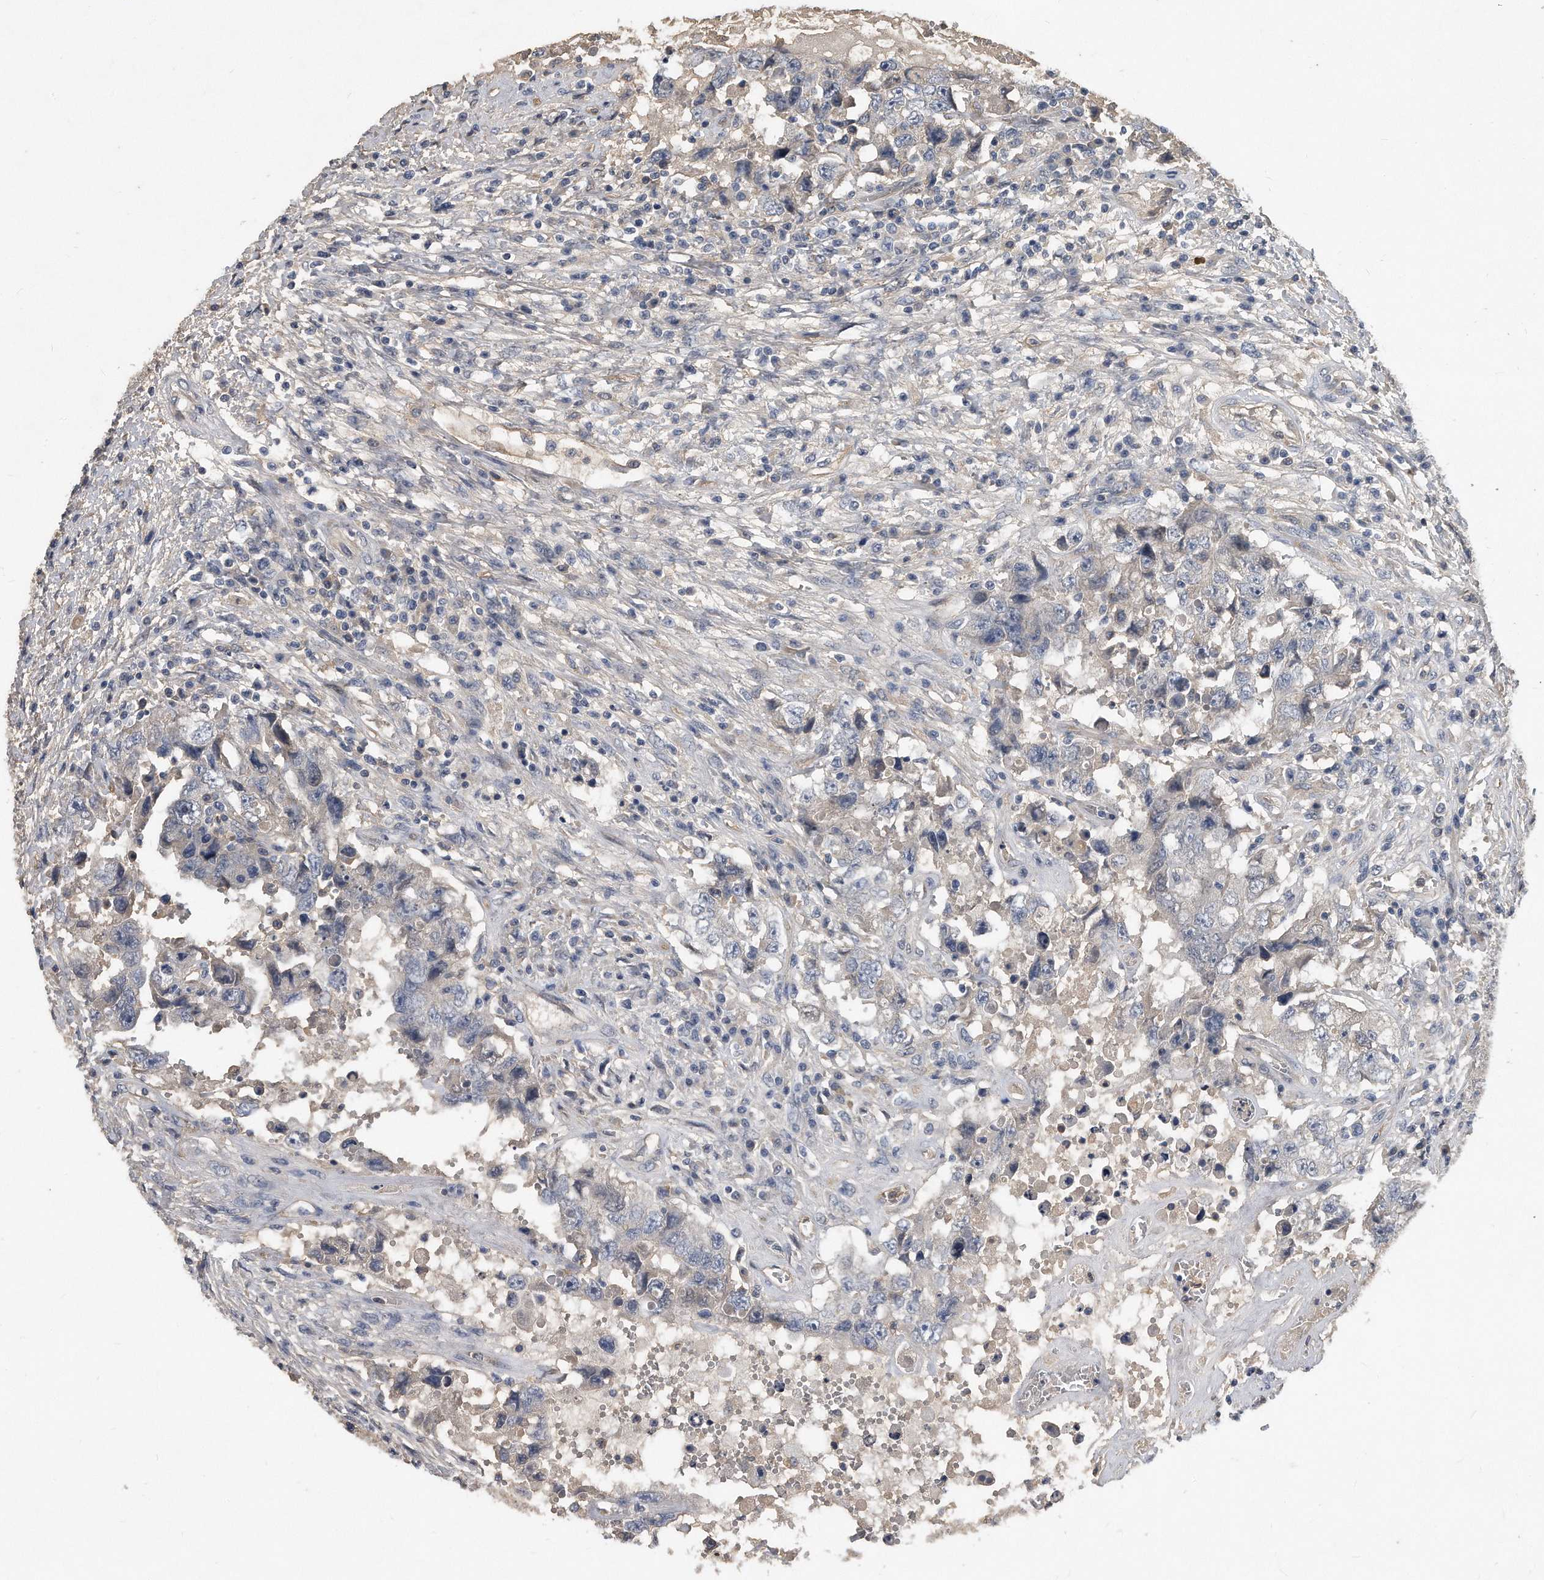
{"staining": {"intensity": "negative", "quantity": "none", "location": "none"}, "tissue": "testis cancer", "cell_type": "Tumor cells", "image_type": "cancer", "snomed": [{"axis": "morphology", "description": "Carcinoma, Embryonal, NOS"}, {"axis": "topography", "description": "Testis"}], "caption": "Histopathology image shows no protein positivity in tumor cells of testis cancer (embryonal carcinoma) tissue.", "gene": "HOMER3", "patient": {"sex": "male", "age": 26}}